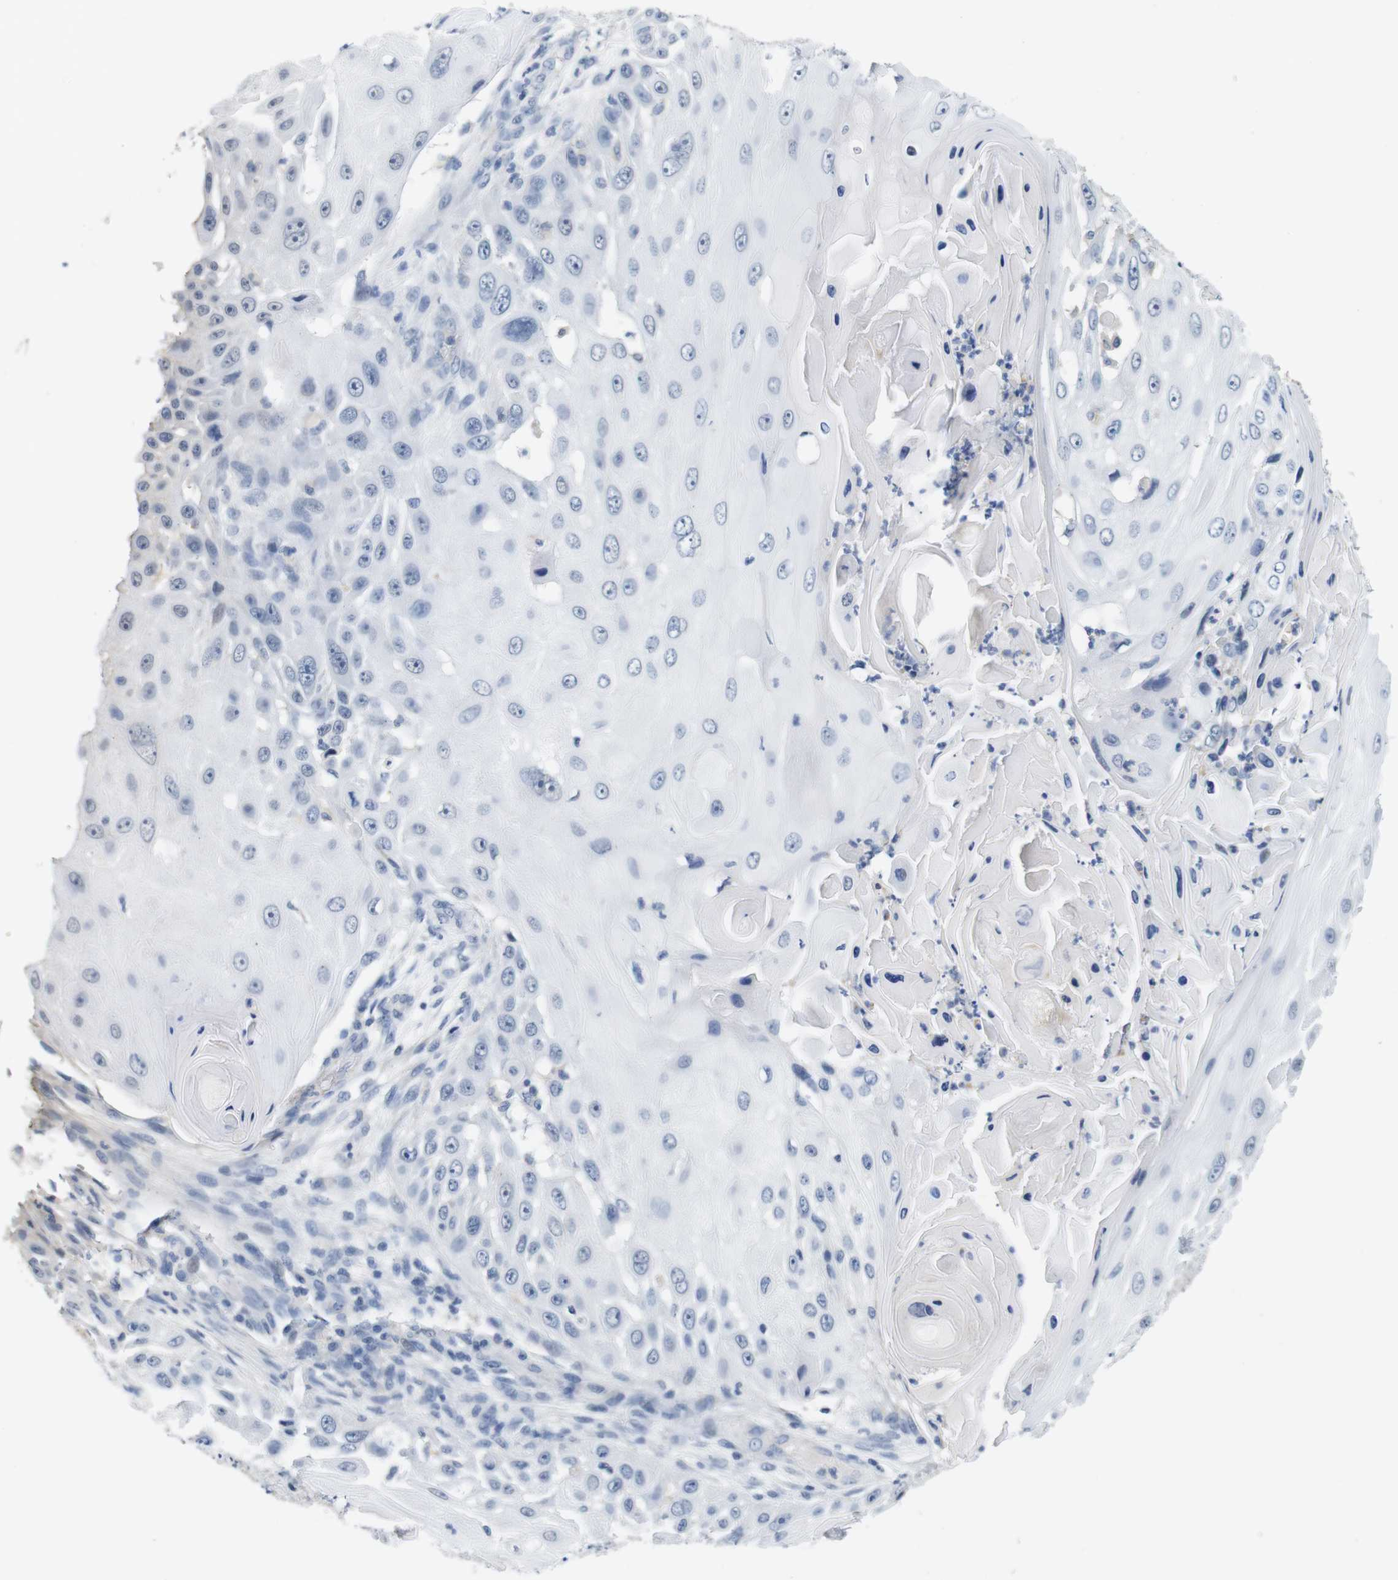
{"staining": {"intensity": "negative", "quantity": "none", "location": "none"}, "tissue": "skin cancer", "cell_type": "Tumor cells", "image_type": "cancer", "snomed": [{"axis": "morphology", "description": "Squamous cell carcinoma, NOS"}, {"axis": "topography", "description": "Skin"}], "caption": "Tumor cells show no significant protein positivity in skin cancer. (DAB (3,3'-diaminobenzidine) IHC visualized using brightfield microscopy, high magnification).", "gene": "OTOF", "patient": {"sex": "female", "age": 44}}